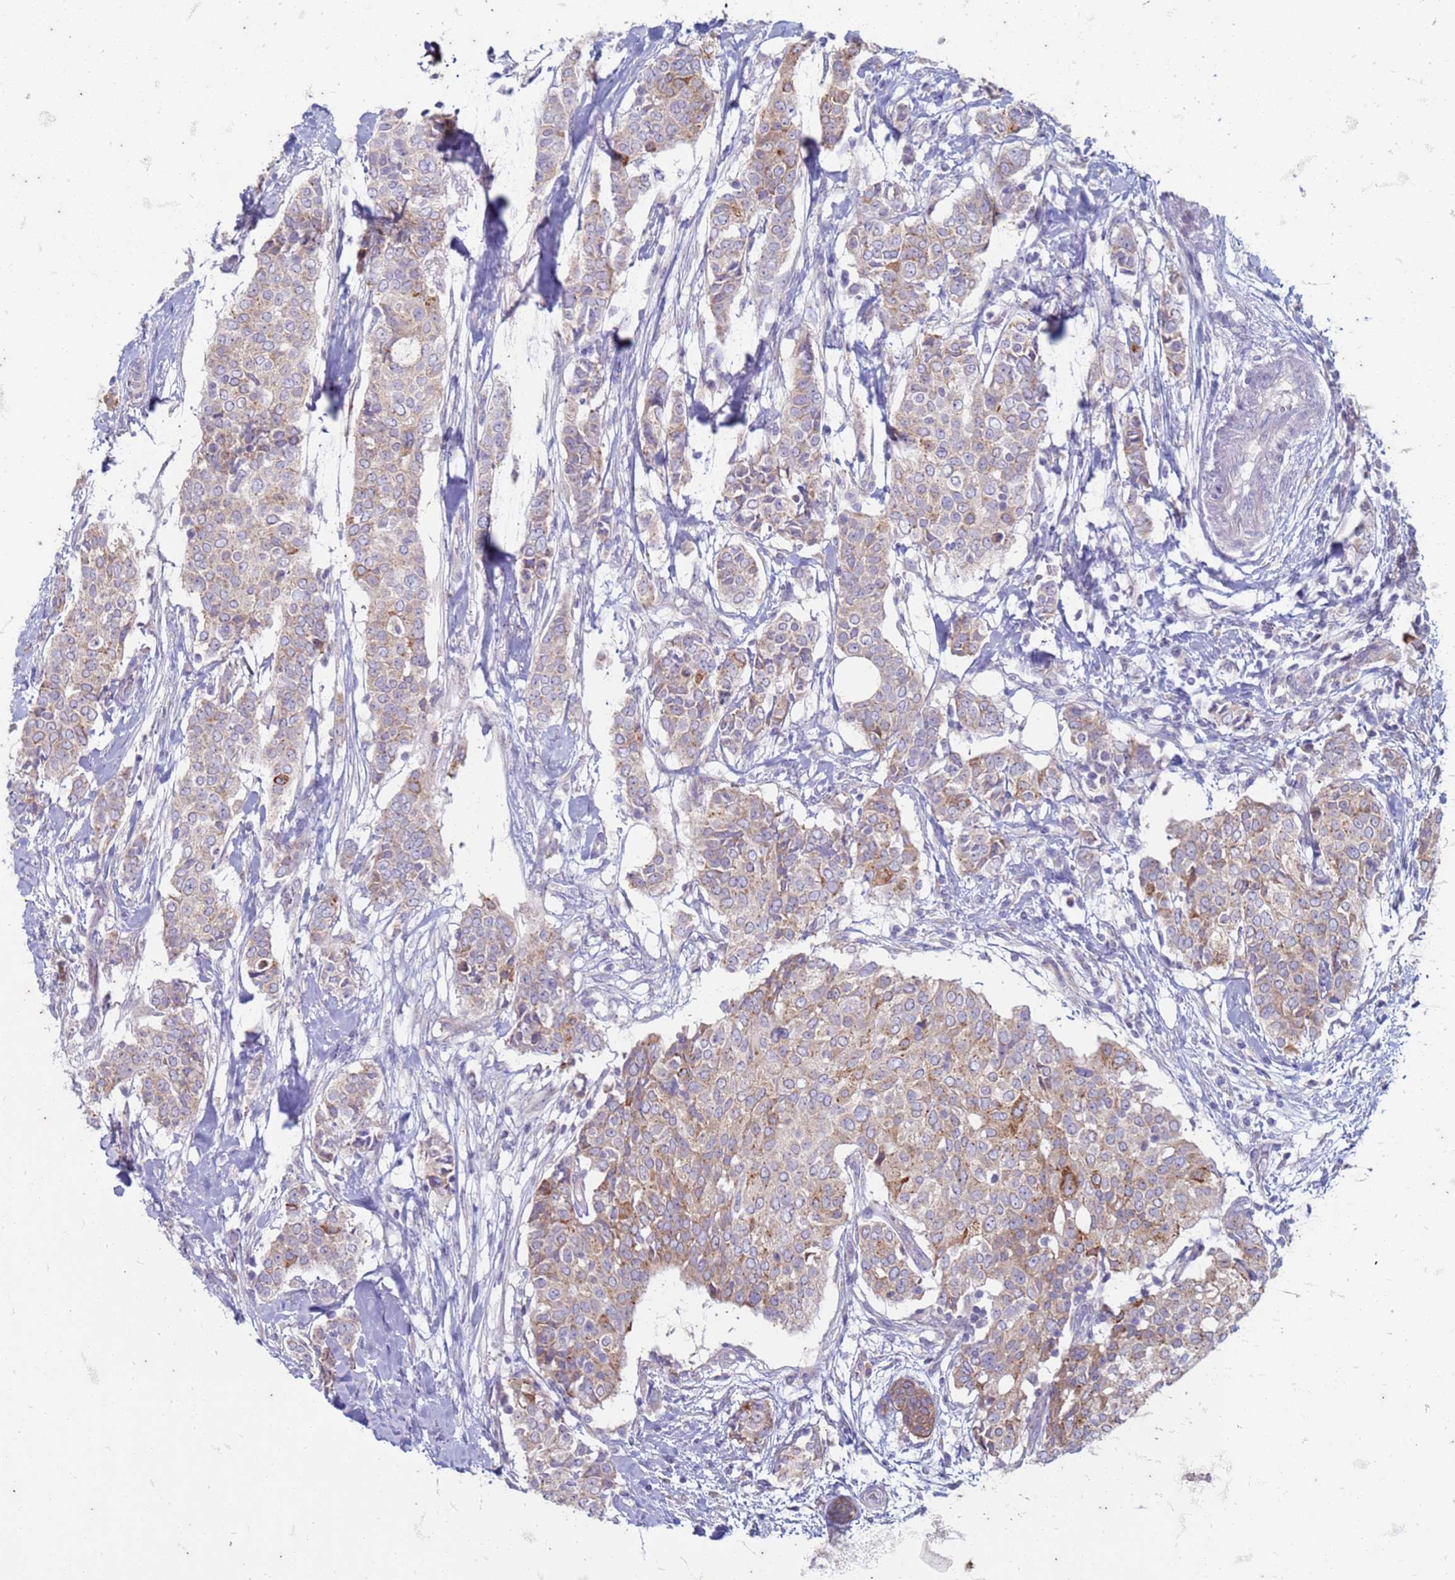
{"staining": {"intensity": "moderate", "quantity": "<25%", "location": "cytoplasmic/membranous"}, "tissue": "breast cancer", "cell_type": "Tumor cells", "image_type": "cancer", "snomed": [{"axis": "morphology", "description": "Lobular carcinoma"}, {"axis": "topography", "description": "Breast"}], "caption": "Immunohistochemical staining of human breast cancer (lobular carcinoma) reveals low levels of moderate cytoplasmic/membranous expression in approximately <25% of tumor cells.", "gene": "SUCO", "patient": {"sex": "female", "age": 51}}